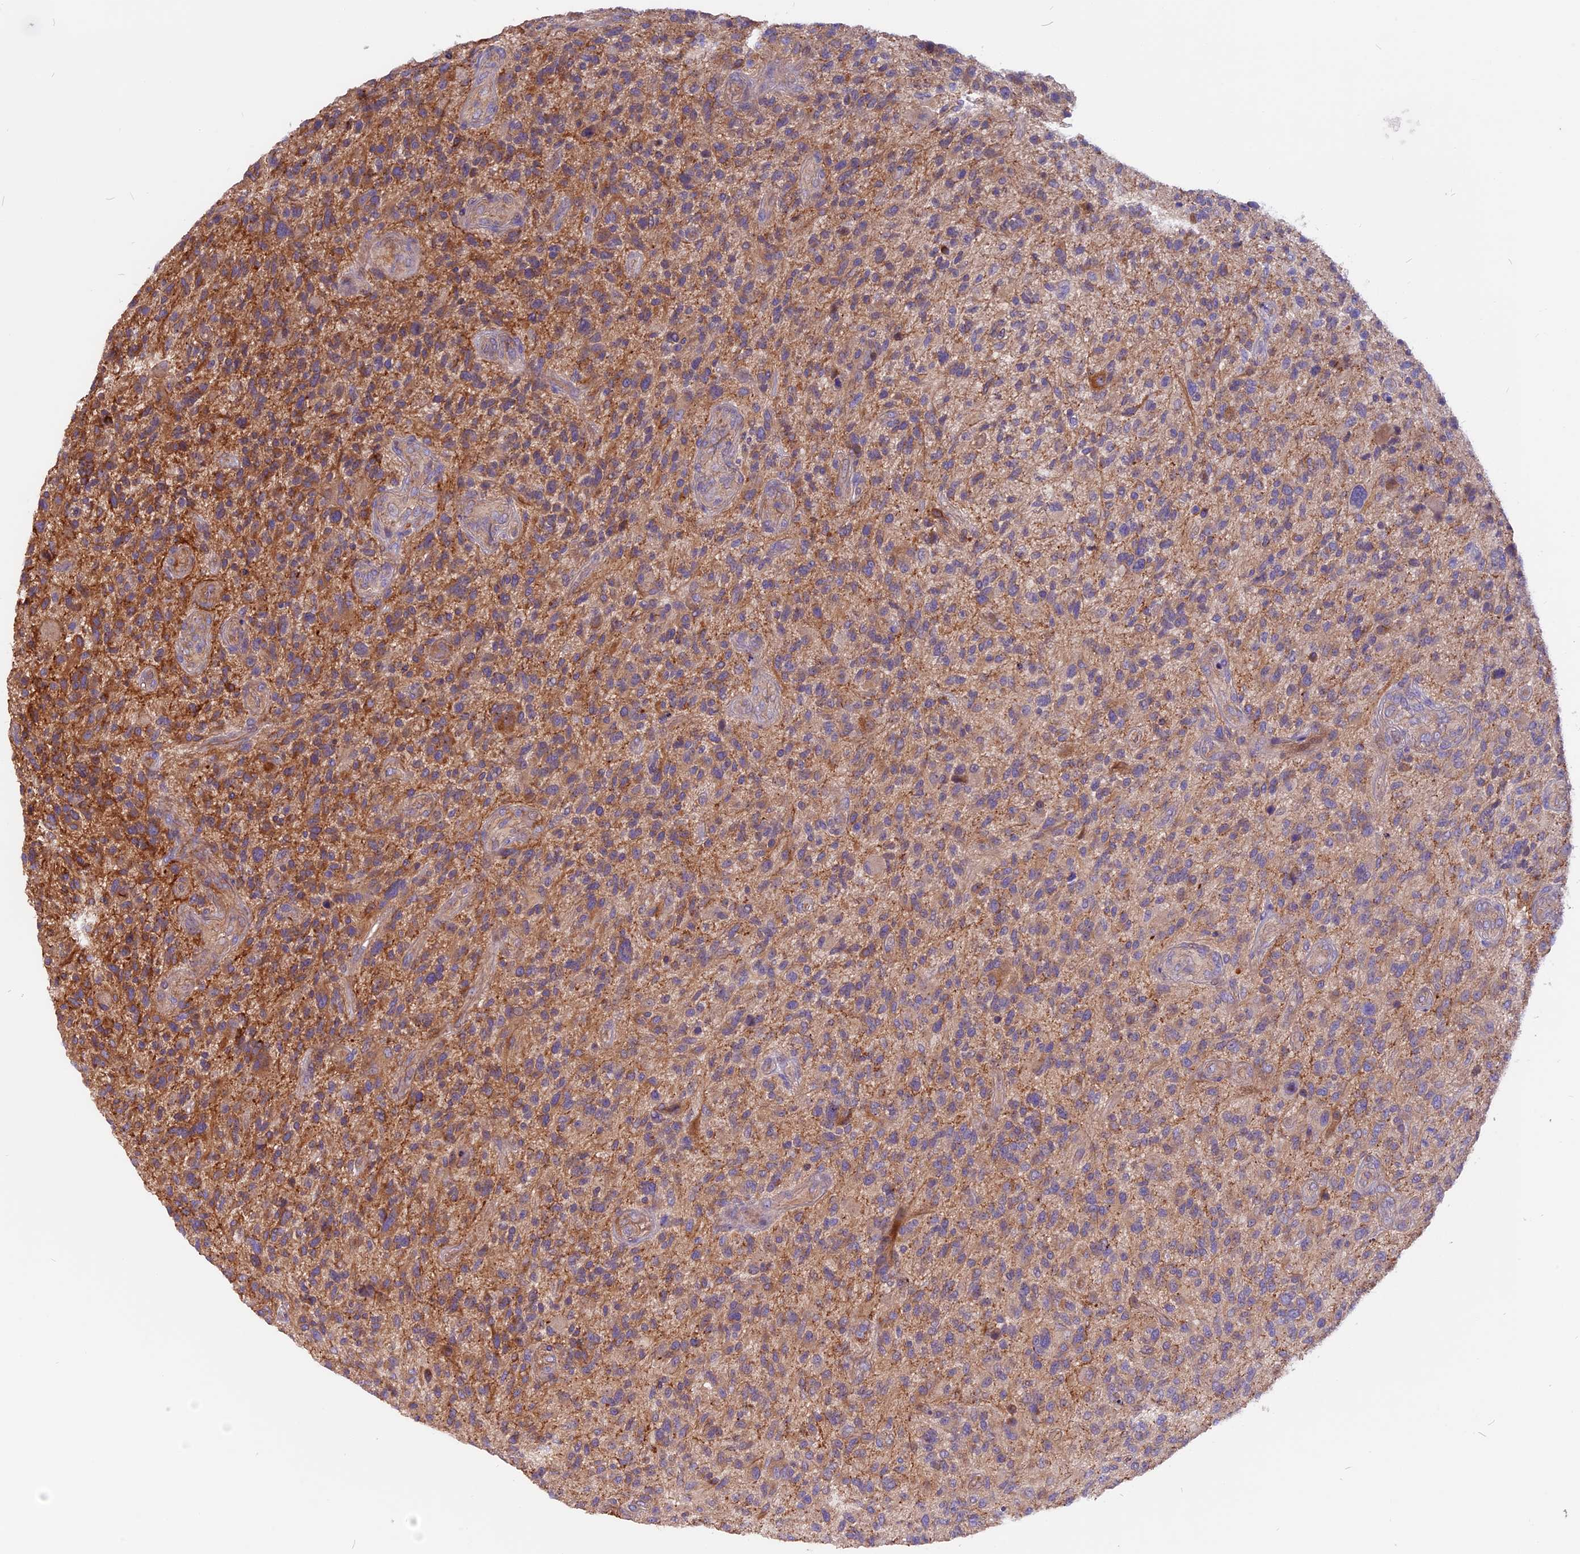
{"staining": {"intensity": "moderate", "quantity": "<25%", "location": "cytoplasmic/membranous"}, "tissue": "glioma", "cell_type": "Tumor cells", "image_type": "cancer", "snomed": [{"axis": "morphology", "description": "Glioma, malignant, High grade"}, {"axis": "topography", "description": "Brain"}], "caption": "Malignant glioma (high-grade) tissue exhibits moderate cytoplasmic/membranous positivity in about <25% of tumor cells, visualized by immunohistochemistry.", "gene": "ANO3", "patient": {"sex": "male", "age": 47}}